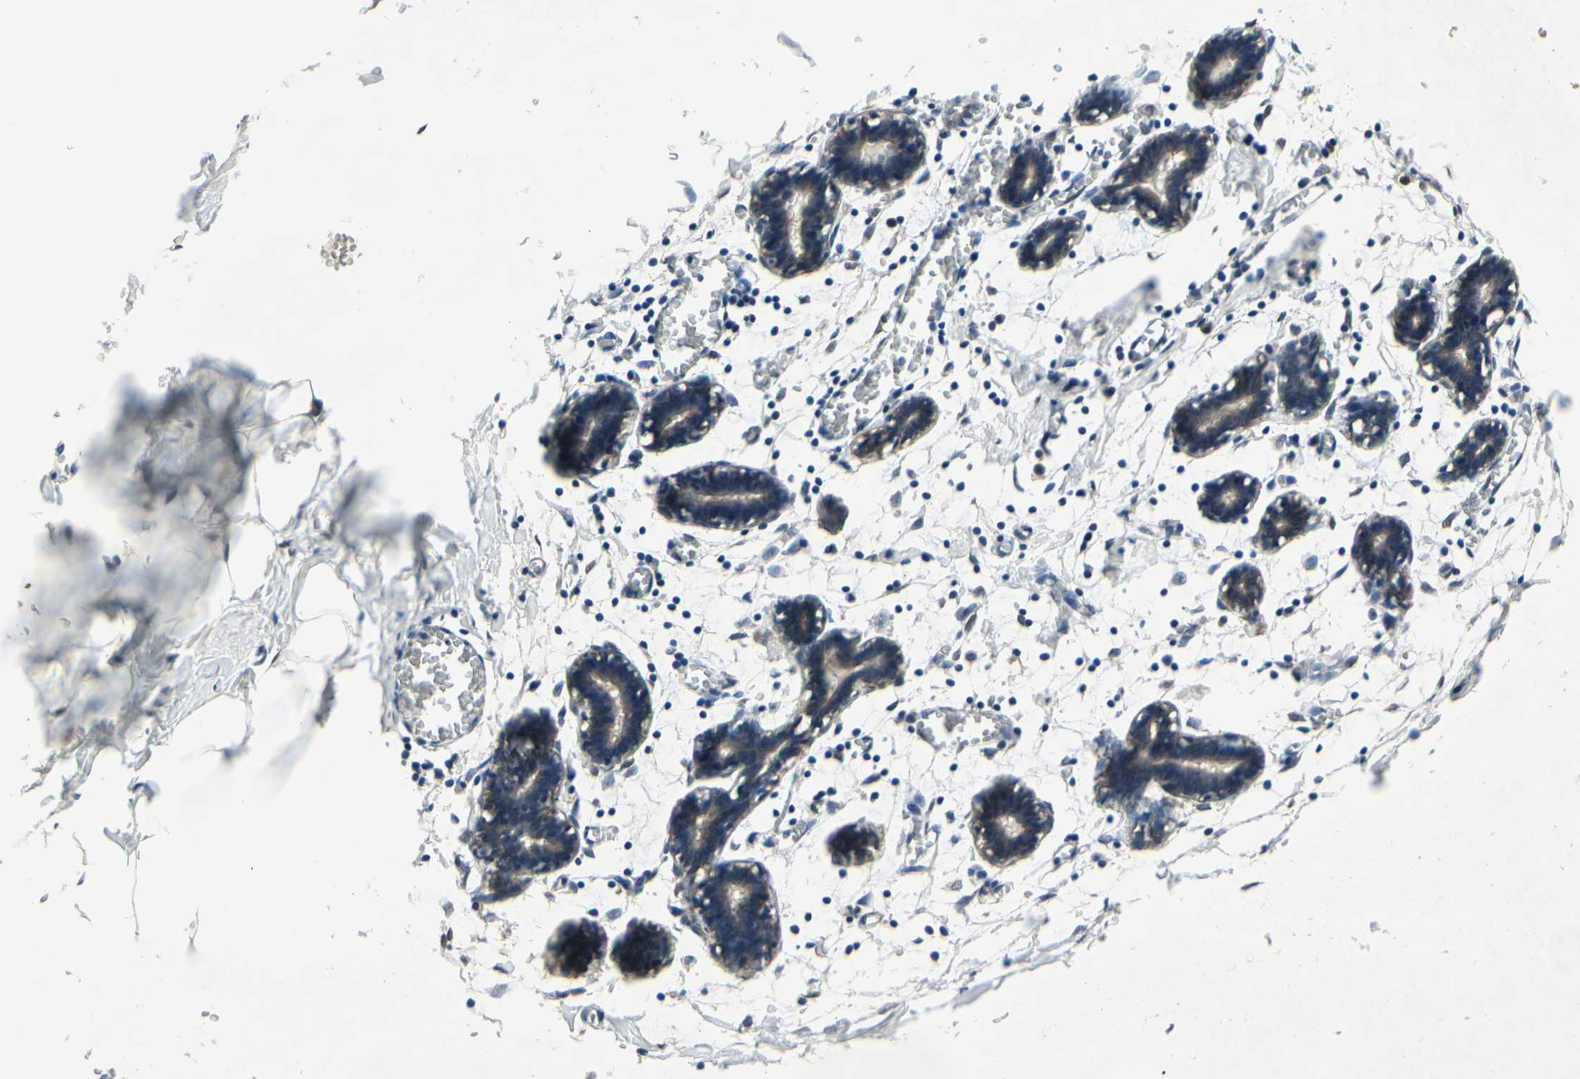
{"staining": {"intensity": "moderate", "quantity": "25%-75%", "location": "cytoplasmic/membranous"}, "tissue": "breast", "cell_type": "Adipocytes", "image_type": "normal", "snomed": [{"axis": "morphology", "description": "Normal tissue, NOS"}, {"axis": "topography", "description": "Breast"}], "caption": "A brown stain highlights moderate cytoplasmic/membranous expression of a protein in adipocytes of unremarkable human breast. (Brightfield microscopy of DAB IHC at high magnification).", "gene": "PNPLA7", "patient": {"sex": "female", "age": 27}}